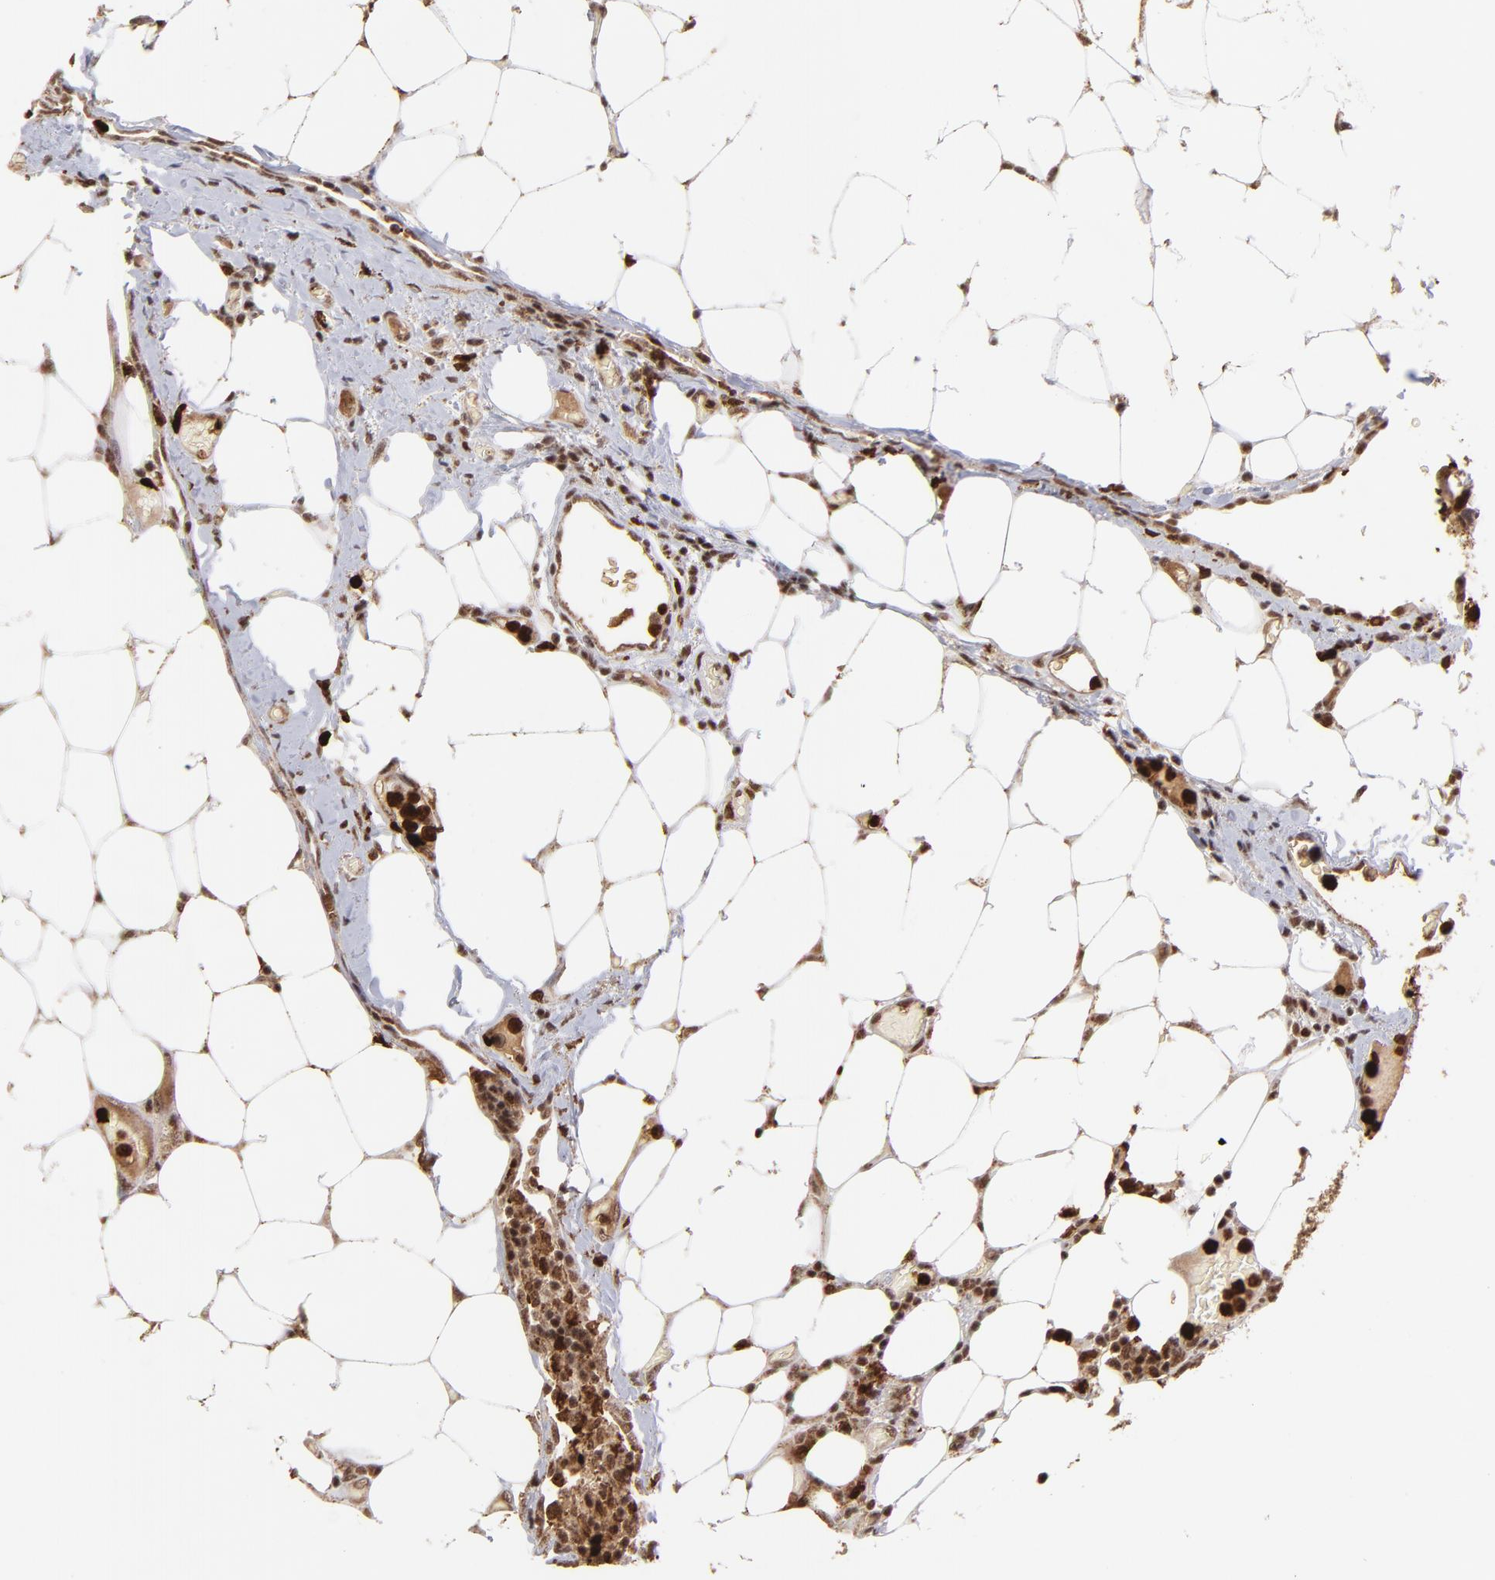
{"staining": {"intensity": "moderate", "quantity": ">75%", "location": "cytoplasmic/membranous,nuclear"}, "tissue": "colorectal cancer", "cell_type": "Tumor cells", "image_type": "cancer", "snomed": [{"axis": "morphology", "description": "Adenocarcinoma, NOS"}, {"axis": "topography", "description": "Colon"}], "caption": "Immunohistochemical staining of colorectal cancer (adenocarcinoma) exhibits moderate cytoplasmic/membranous and nuclear protein staining in approximately >75% of tumor cells. (IHC, brightfield microscopy, high magnification).", "gene": "ZFX", "patient": {"sex": "female", "age": 86}}